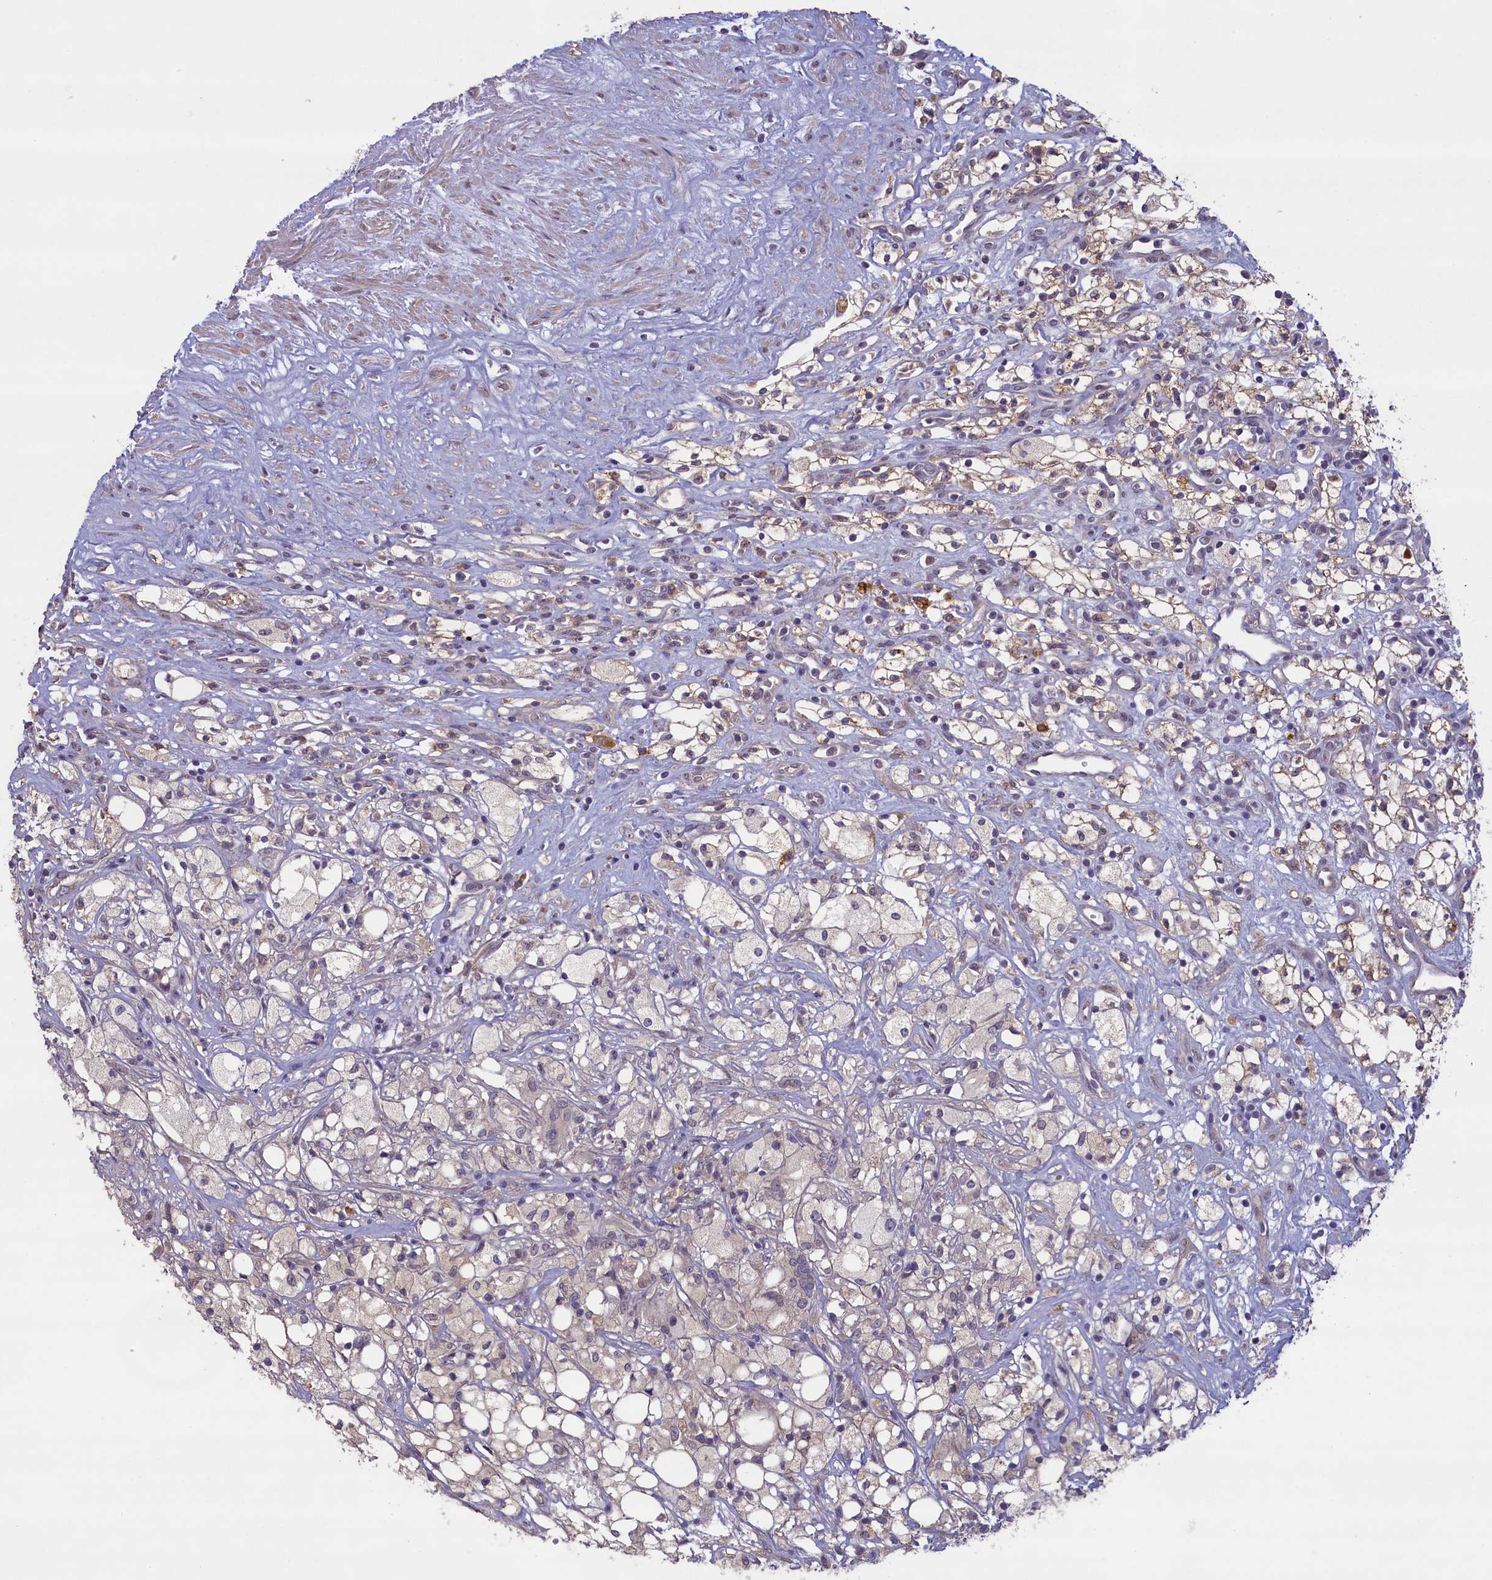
{"staining": {"intensity": "weak", "quantity": "<25%", "location": "cytoplasmic/membranous"}, "tissue": "renal cancer", "cell_type": "Tumor cells", "image_type": "cancer", "snomed": [{"axis": "morphology", "description": "Adenocarcinoma, NOS"}, {"axis": "topography", "description": "Kidney"}], "caption": "High power microscopy image of an IHC micrograph of renal cancer, revealing no significant staining in tumor cells.", "gene": "ATF7IP2", "patient": {"sex": "male", "age": 59}}